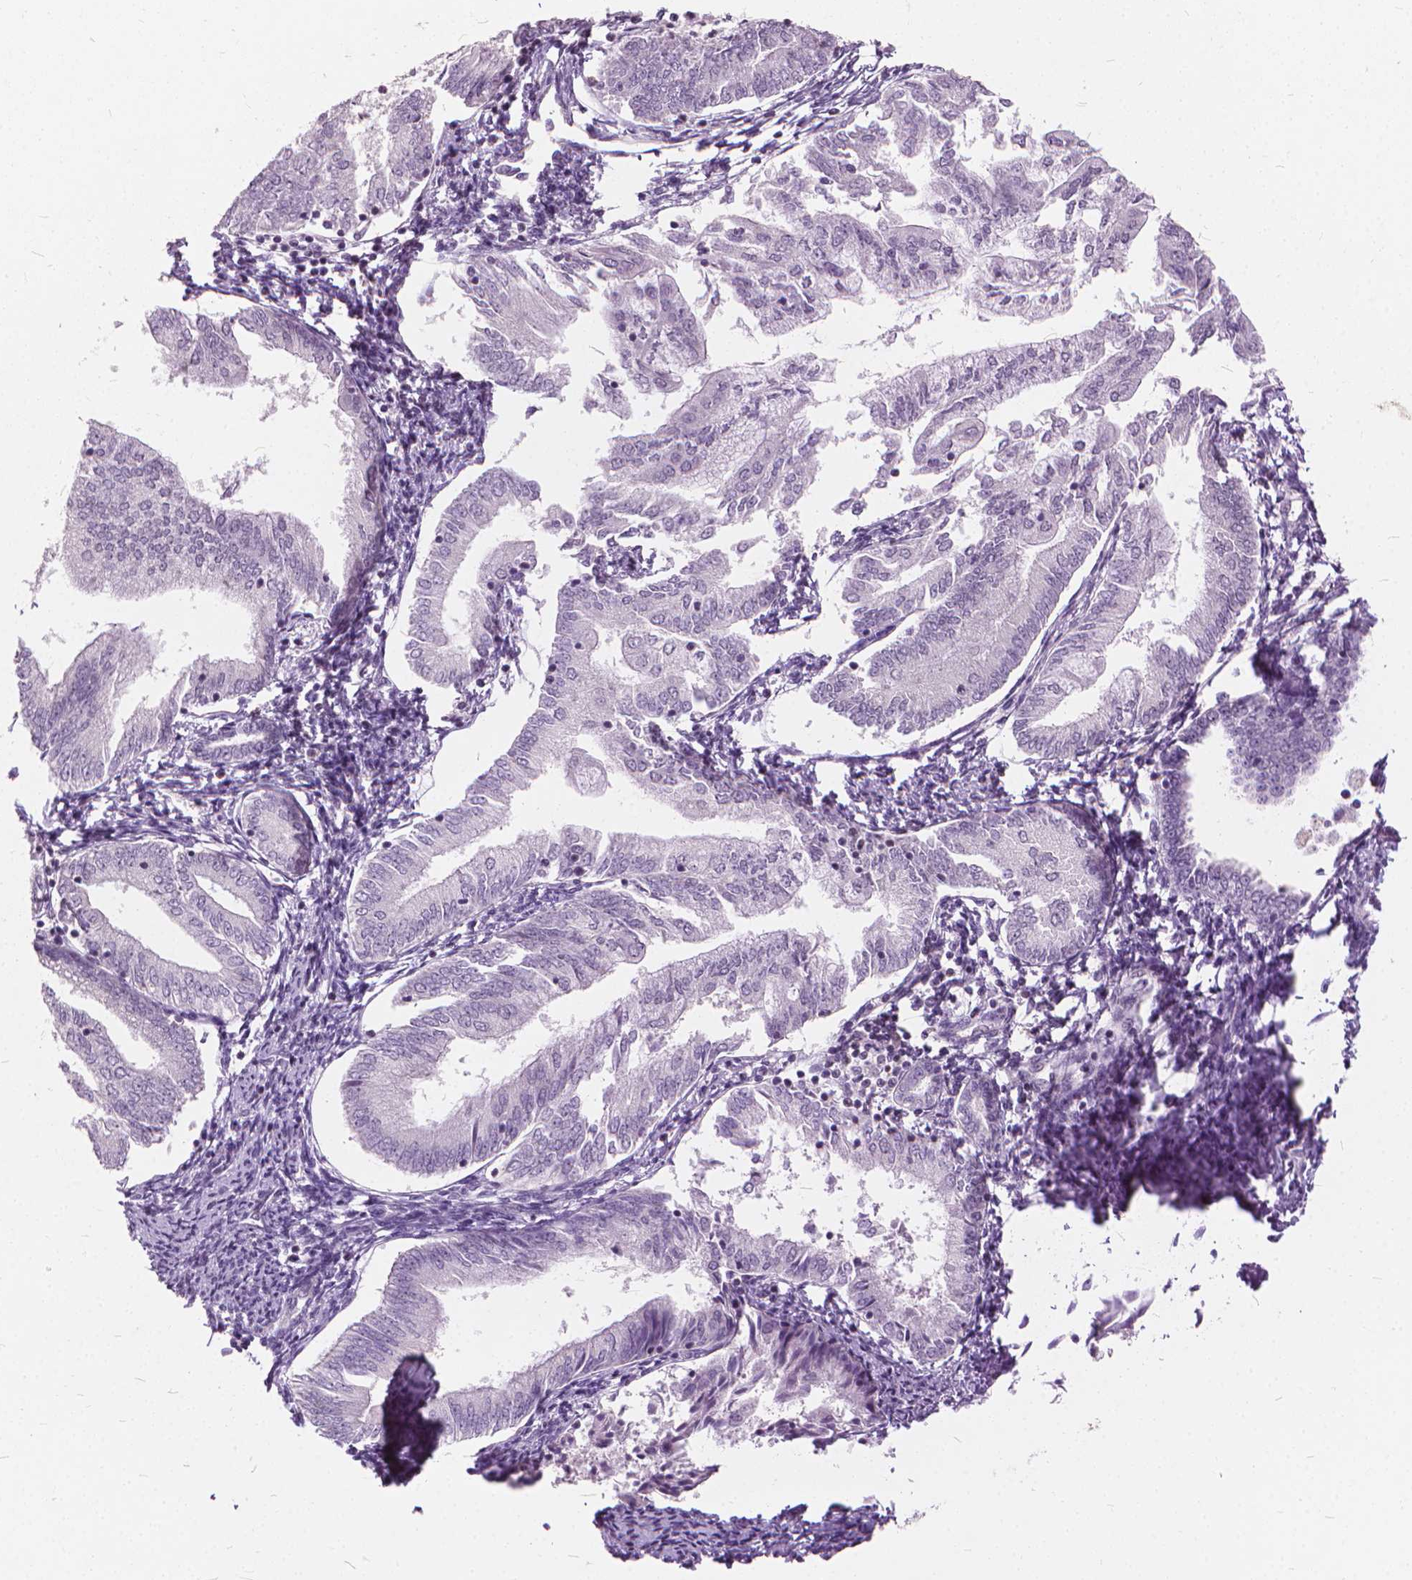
{"staining": {"intensity": "negative", "quantity": "none", "location": "none"}, "tissue": "endometrial cancer", "cell_type": "Tumor cells", "image_type": "cancer", "snomed": [{"axis": "morphology", "description": "Adenocarcinoma, NOS"}, {"axis": "topography", "description": "Endometrium"}], "caption": "The image reveals no staining of tumor cells in endometrial cancer.", "gene": "STAT5B", "patient": {"sex": "female", "age": 55}}